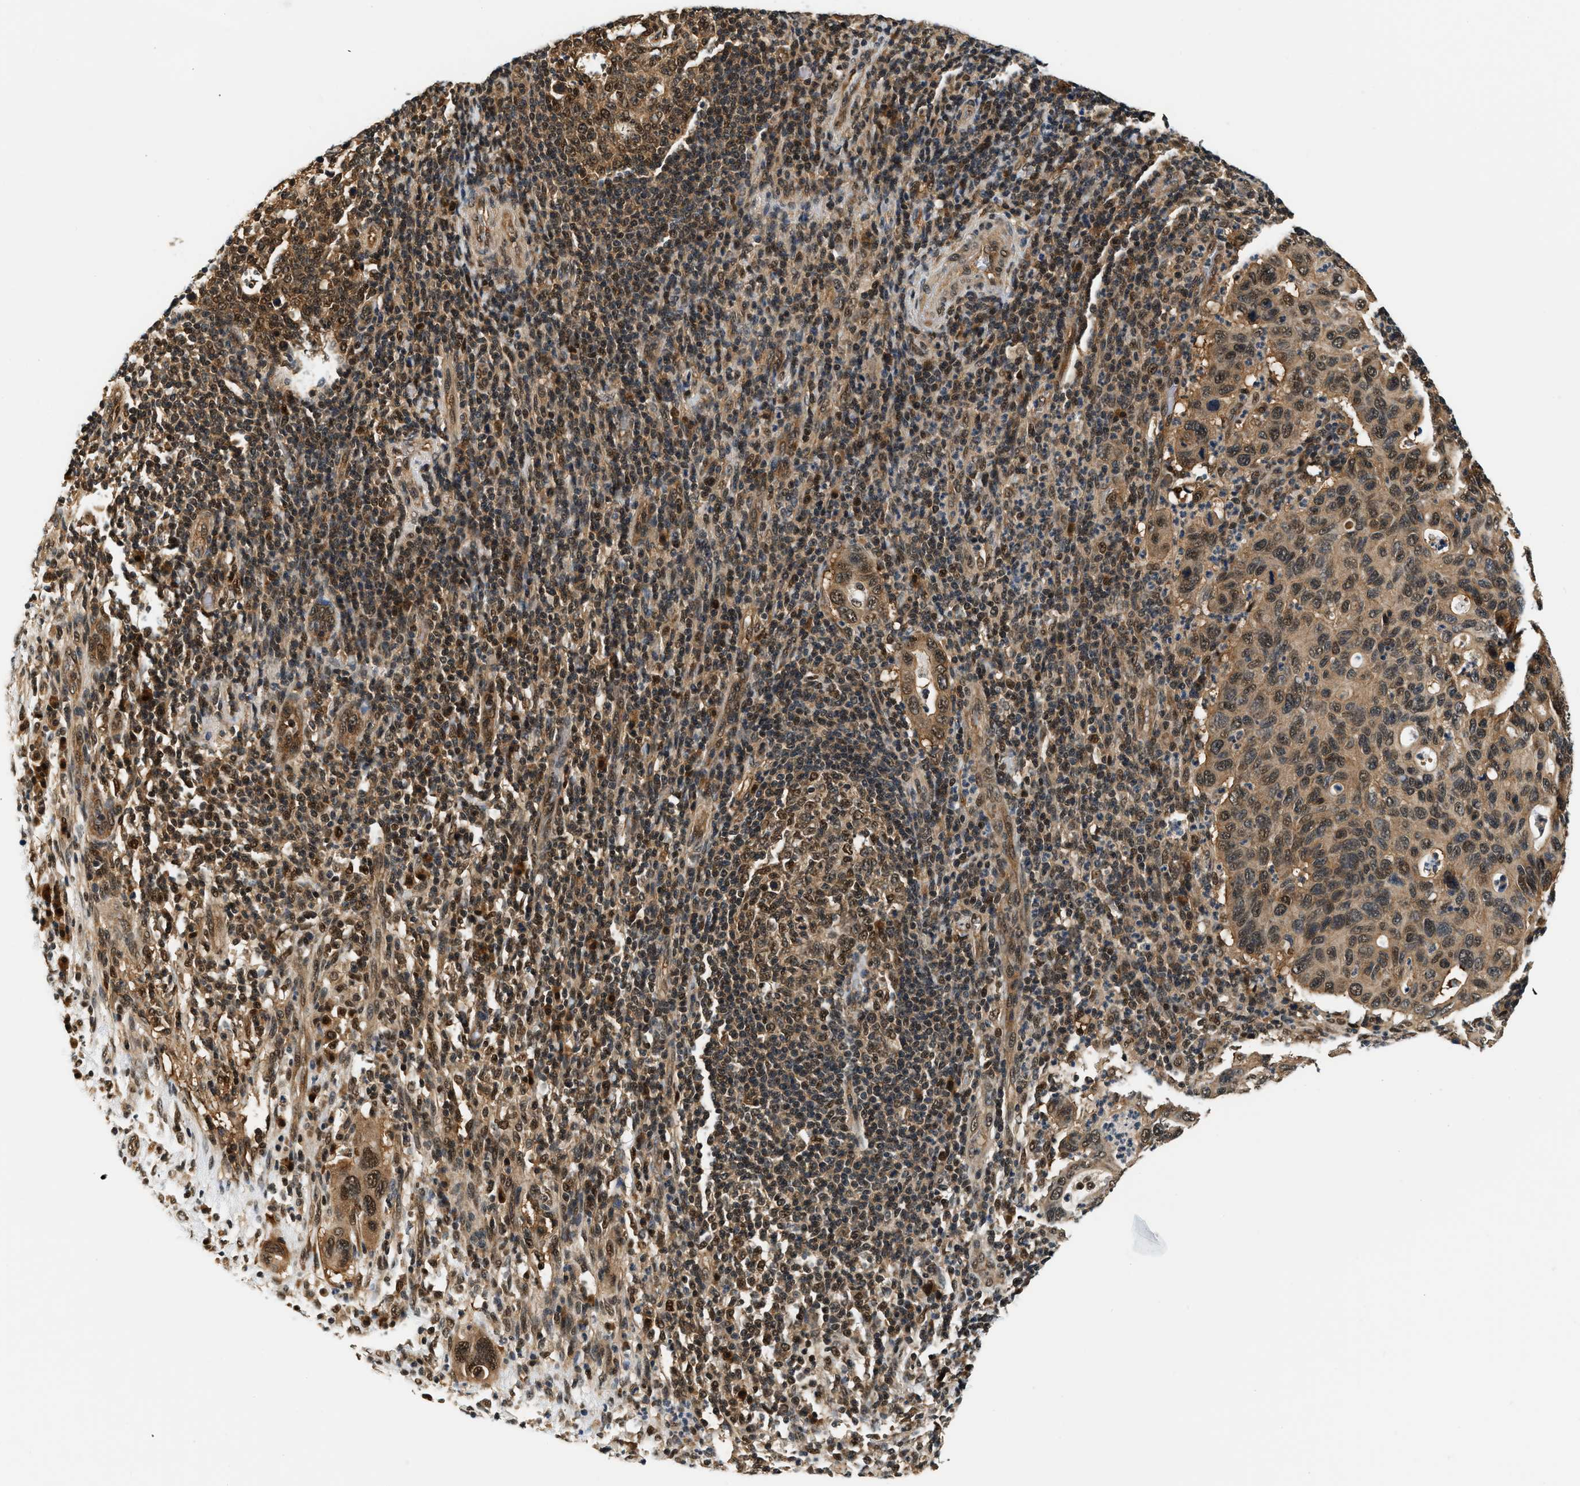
{"staining": {"intensity": "moderate", "quantity": ">75%", "location": "cytoplasmic/membranous,nuclear"}, "tissue": "pancreatic cancer", "cell_type": "Tumor cells", "image_type": "cancer", "snomed": [{"axis": "morphology", "description": "Adenocarcinoma, NOS"}, {"axis": "topography", "description": "Pancreas"}], "caption": "Pancreatic cancer (adenocarcinoma) stained with DAB (3,3'-diaminobenzidine) immunohistochemistry (IHC) shows medium levels of moderate cytoplasmic/membranous and nuclear staining in about >75% of tumor cells.", "gene": "PSMD3", "patient": {"sex": "female", "age": 71}}